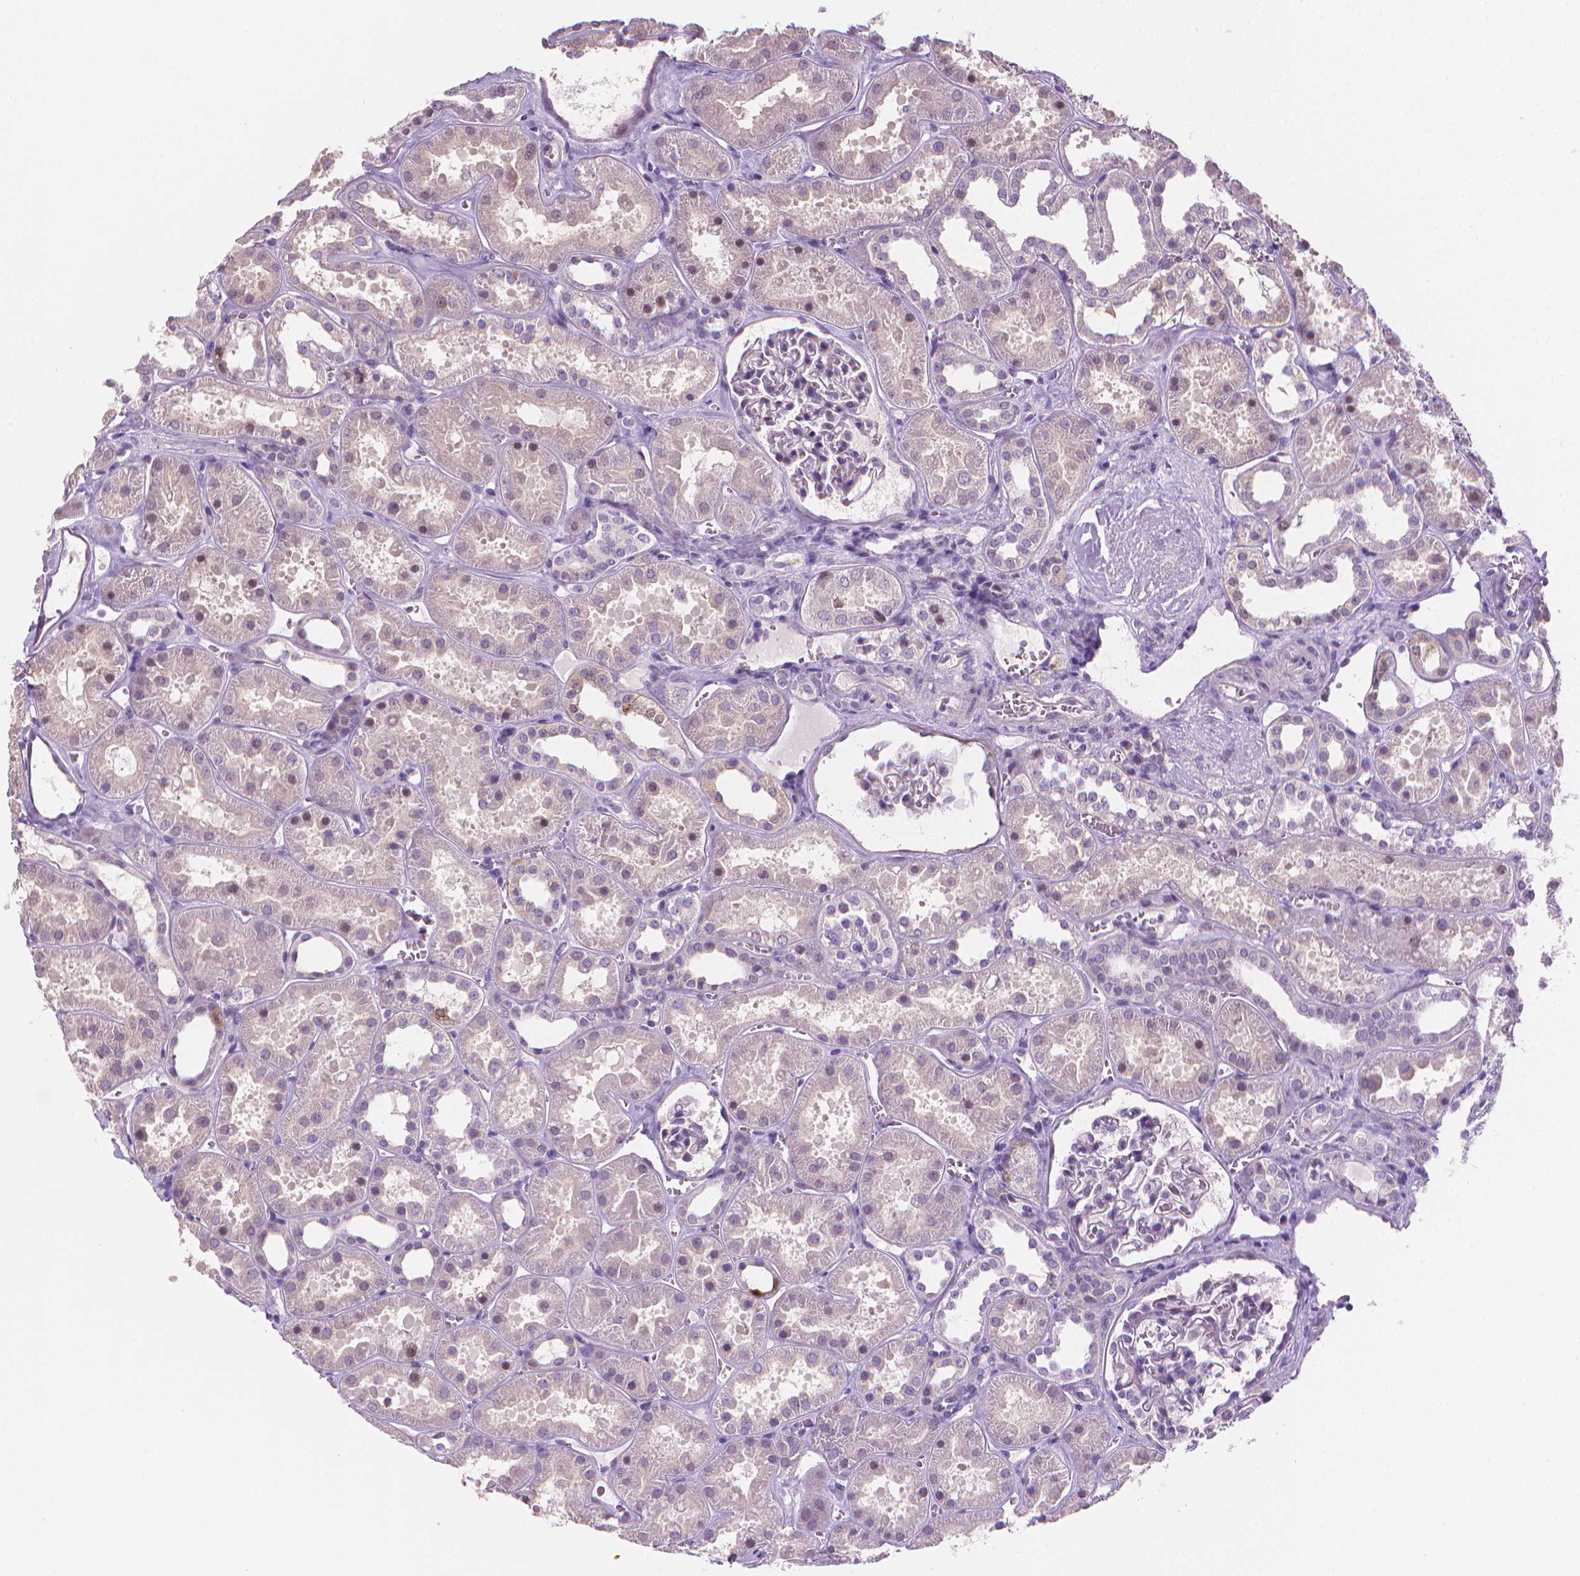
{"staining": {"intensity": "negative", "quantity": "none", "location": "none"}, "tissue": "kidney", "cell_type": "Cells in glomeruli", "image_type": "normal", "snomed": [{"axis": "morphology", "description": "Normal tissue, NOS"}, {"axis": "topography", "description": "Kidney"}], "caption": "DAB (3,3'-diaminobenzidine) immunohistochemical staining of benign kidney exhibits no significant positivity in cells in glomeruli.", "gene": "CLXN", "patient": {"sex": "female", "age": 41}}